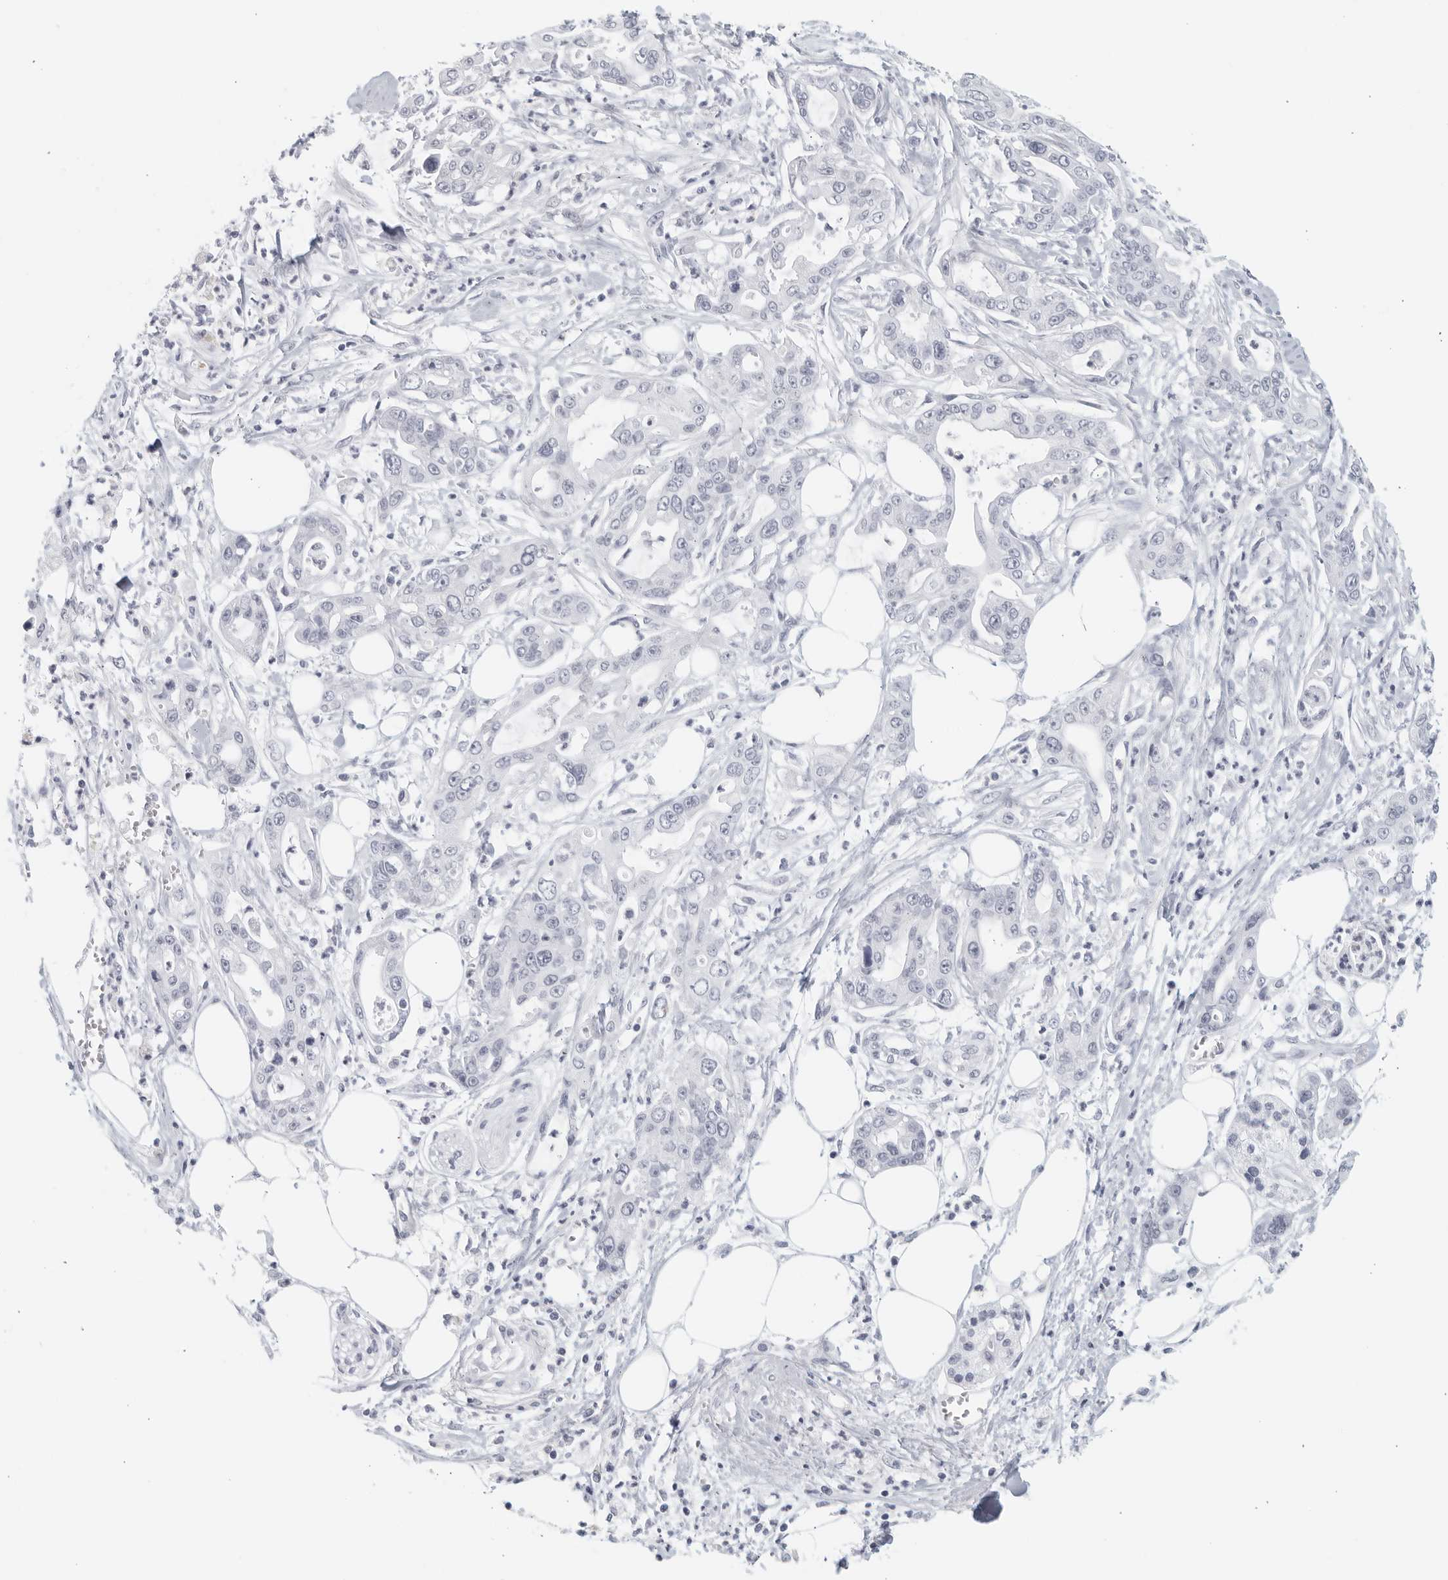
{"staining": {"intensity": "negative", "quantity": "none", "location": "none"}, "tissue": "pancreatic cancer", "cell_type": "Tumor cells", "image_type": "cancer", "snomed": [{"axis": "morphology", "description": "Adenocarcinoma, NOS"}, {"axis": "topography", "description": "Pancreas"}], "caption": "IHC image of human adenocarcinoma (pancreatic) stained for a protein (brown), which shows no positivity in tumor cells.", "gene": "KLK7", "patient": {"sex": "male", "age": 68}}